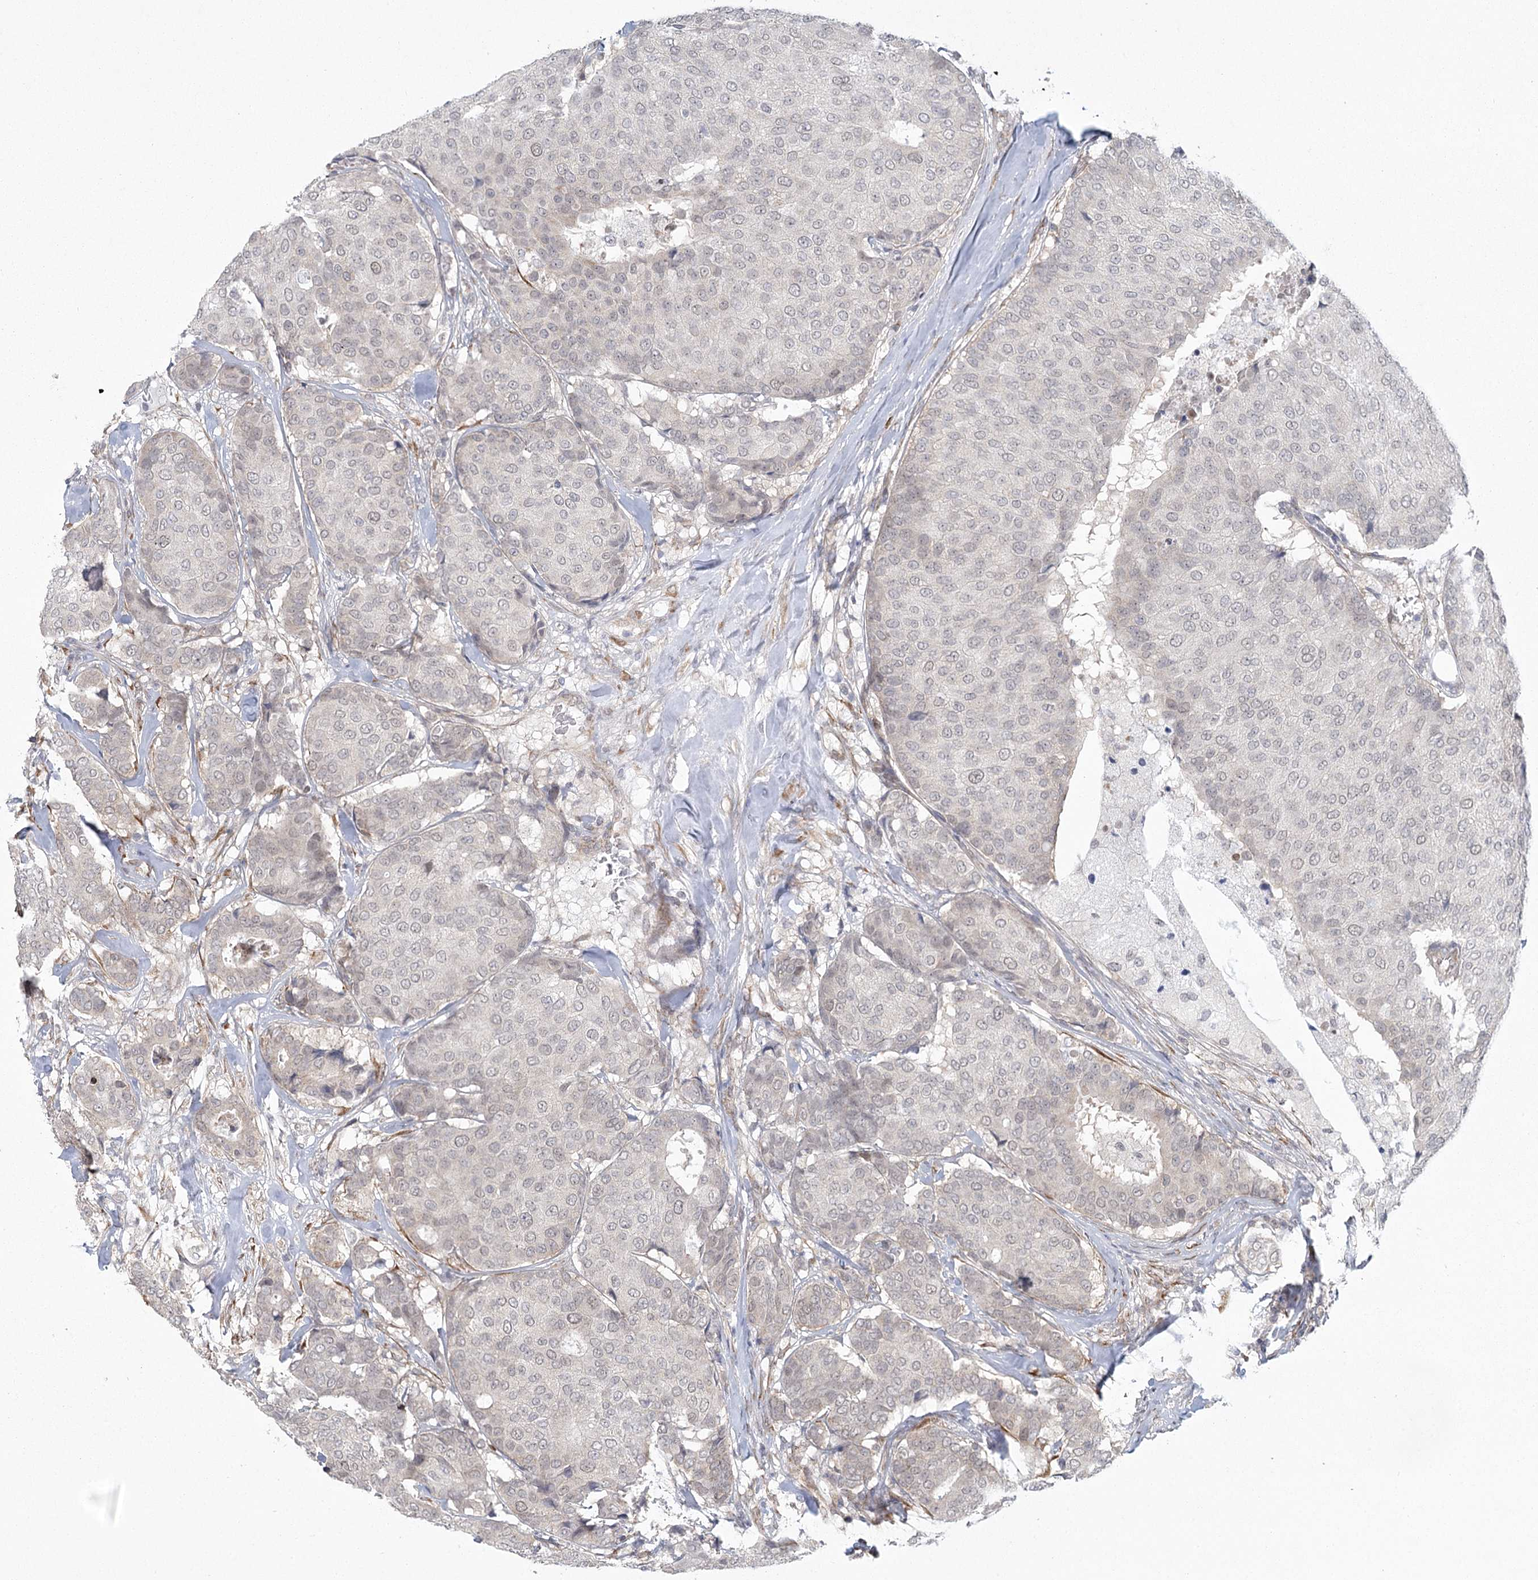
{"staining": {"intensity": "negative", "quantity": "none", "location": "none"}, "tissue": "breast cancer", "cell_type": "Tumor cells", "image_type": "cancer", "snomed": [{"axis": "morphology", "description": "Duct carcinoma"}, {"axis": "topography", "description": "Breast"}], "caption": "IHC of human infiltrating ductal carcinoma (breast) displays no staining in tumor cells.", "gene": "MED28", "patient": {"sex": "female", "age": 75}}